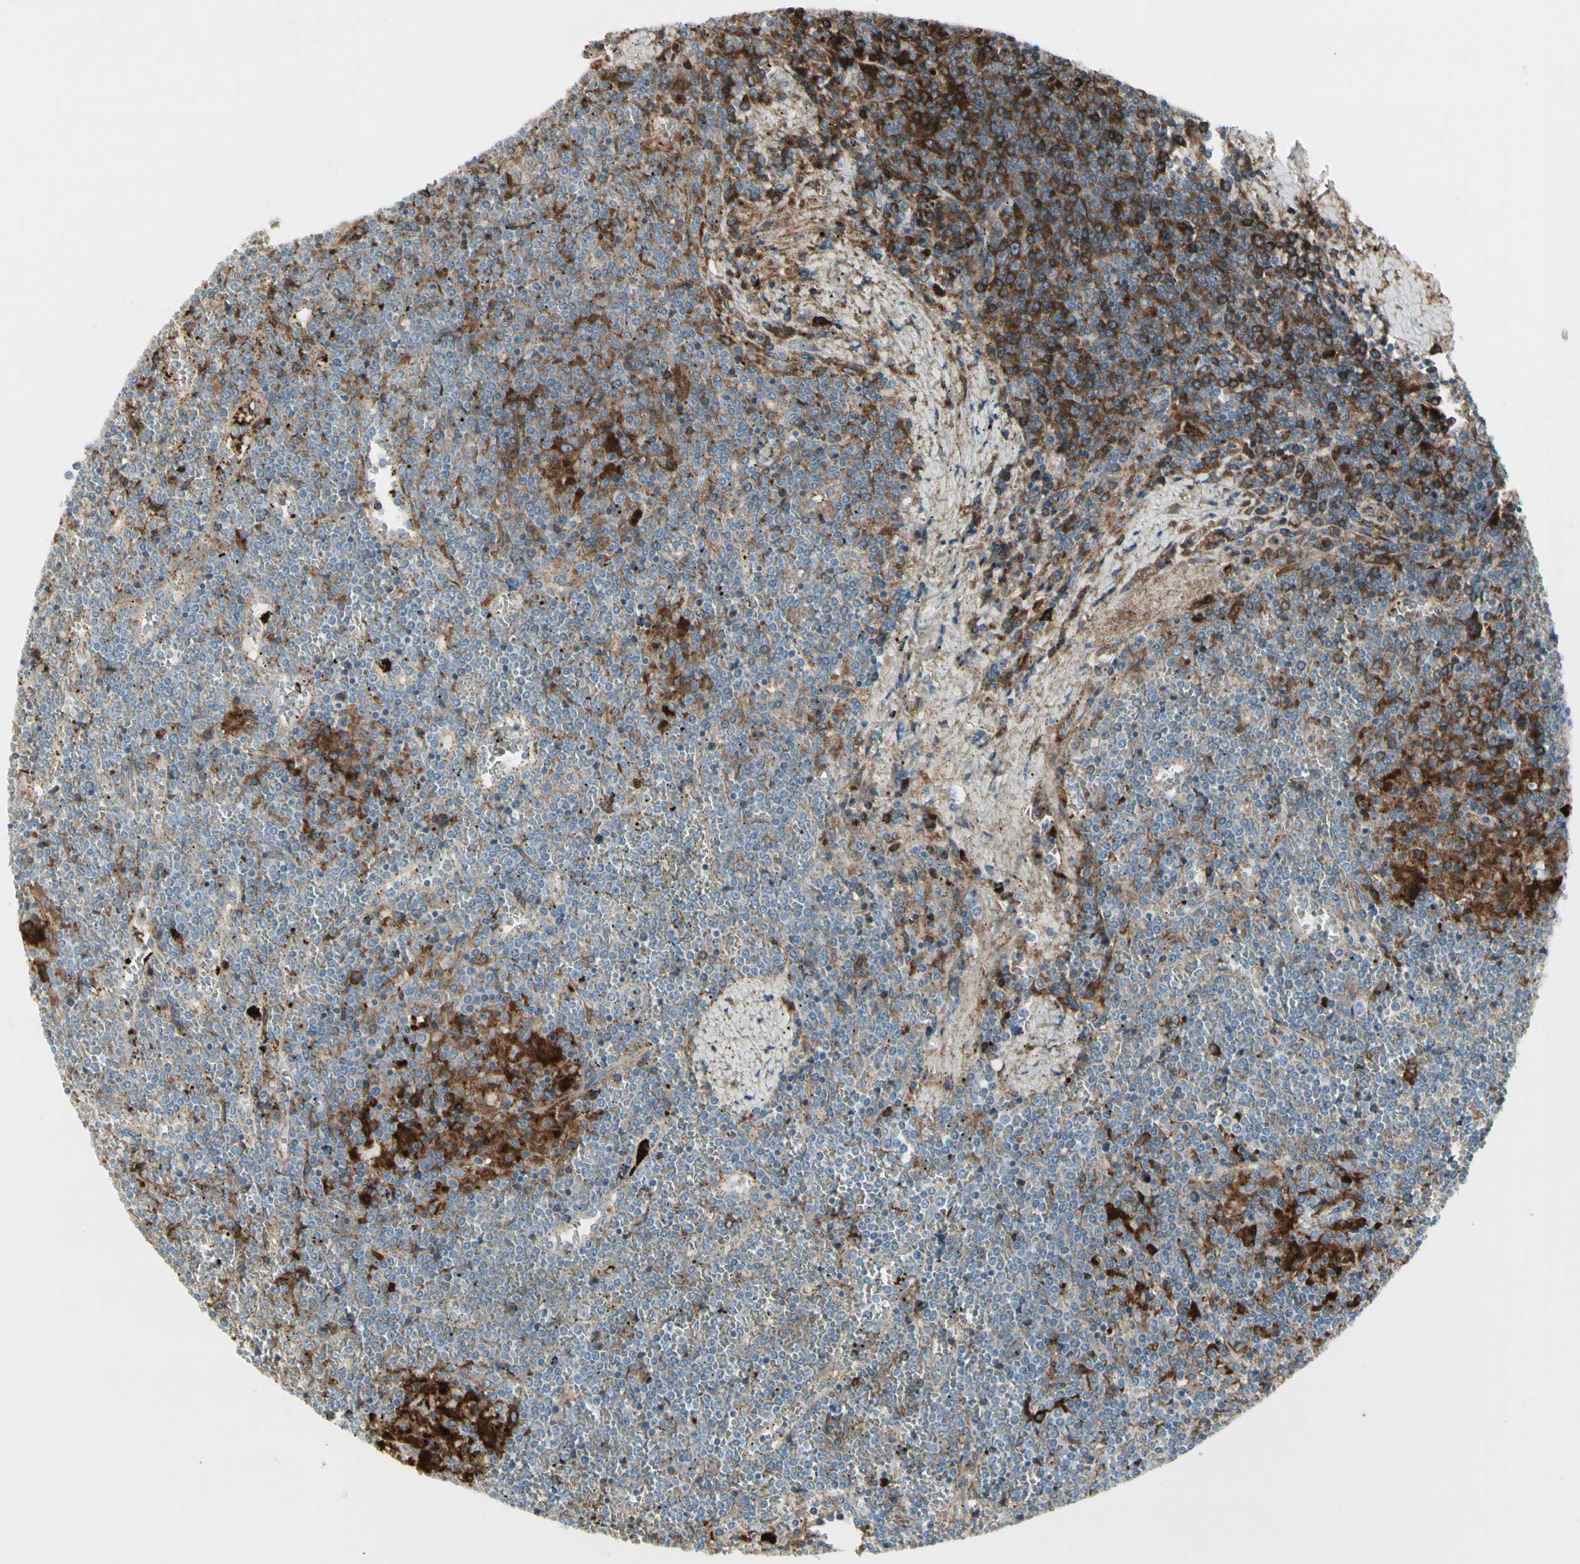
{"staining": {"intensity": "strong", "quantity": "25%-75%", "location": "cytoplasmic/membranous"}, "tissue": "lymphoma", "cell_type": "Tumor cells", "image_type": "cancer", "snomed": [{"axis": "morphology", "description": "Malignant lymphoma, non-Hodgkin's type, Low grade"}, {"axis": "topography", "description": "Spleen"}], "caption": "A brown stain shows strong cytoplasmic/membranous positivity of a protein in malignant lymphoma, non-Hodgkin's type (low-grade) tumor cells. (IHC, brightfield microscopy, high magnification).", "gene": "IGHG1", "patient": {"sex": "female", "age": 19}}